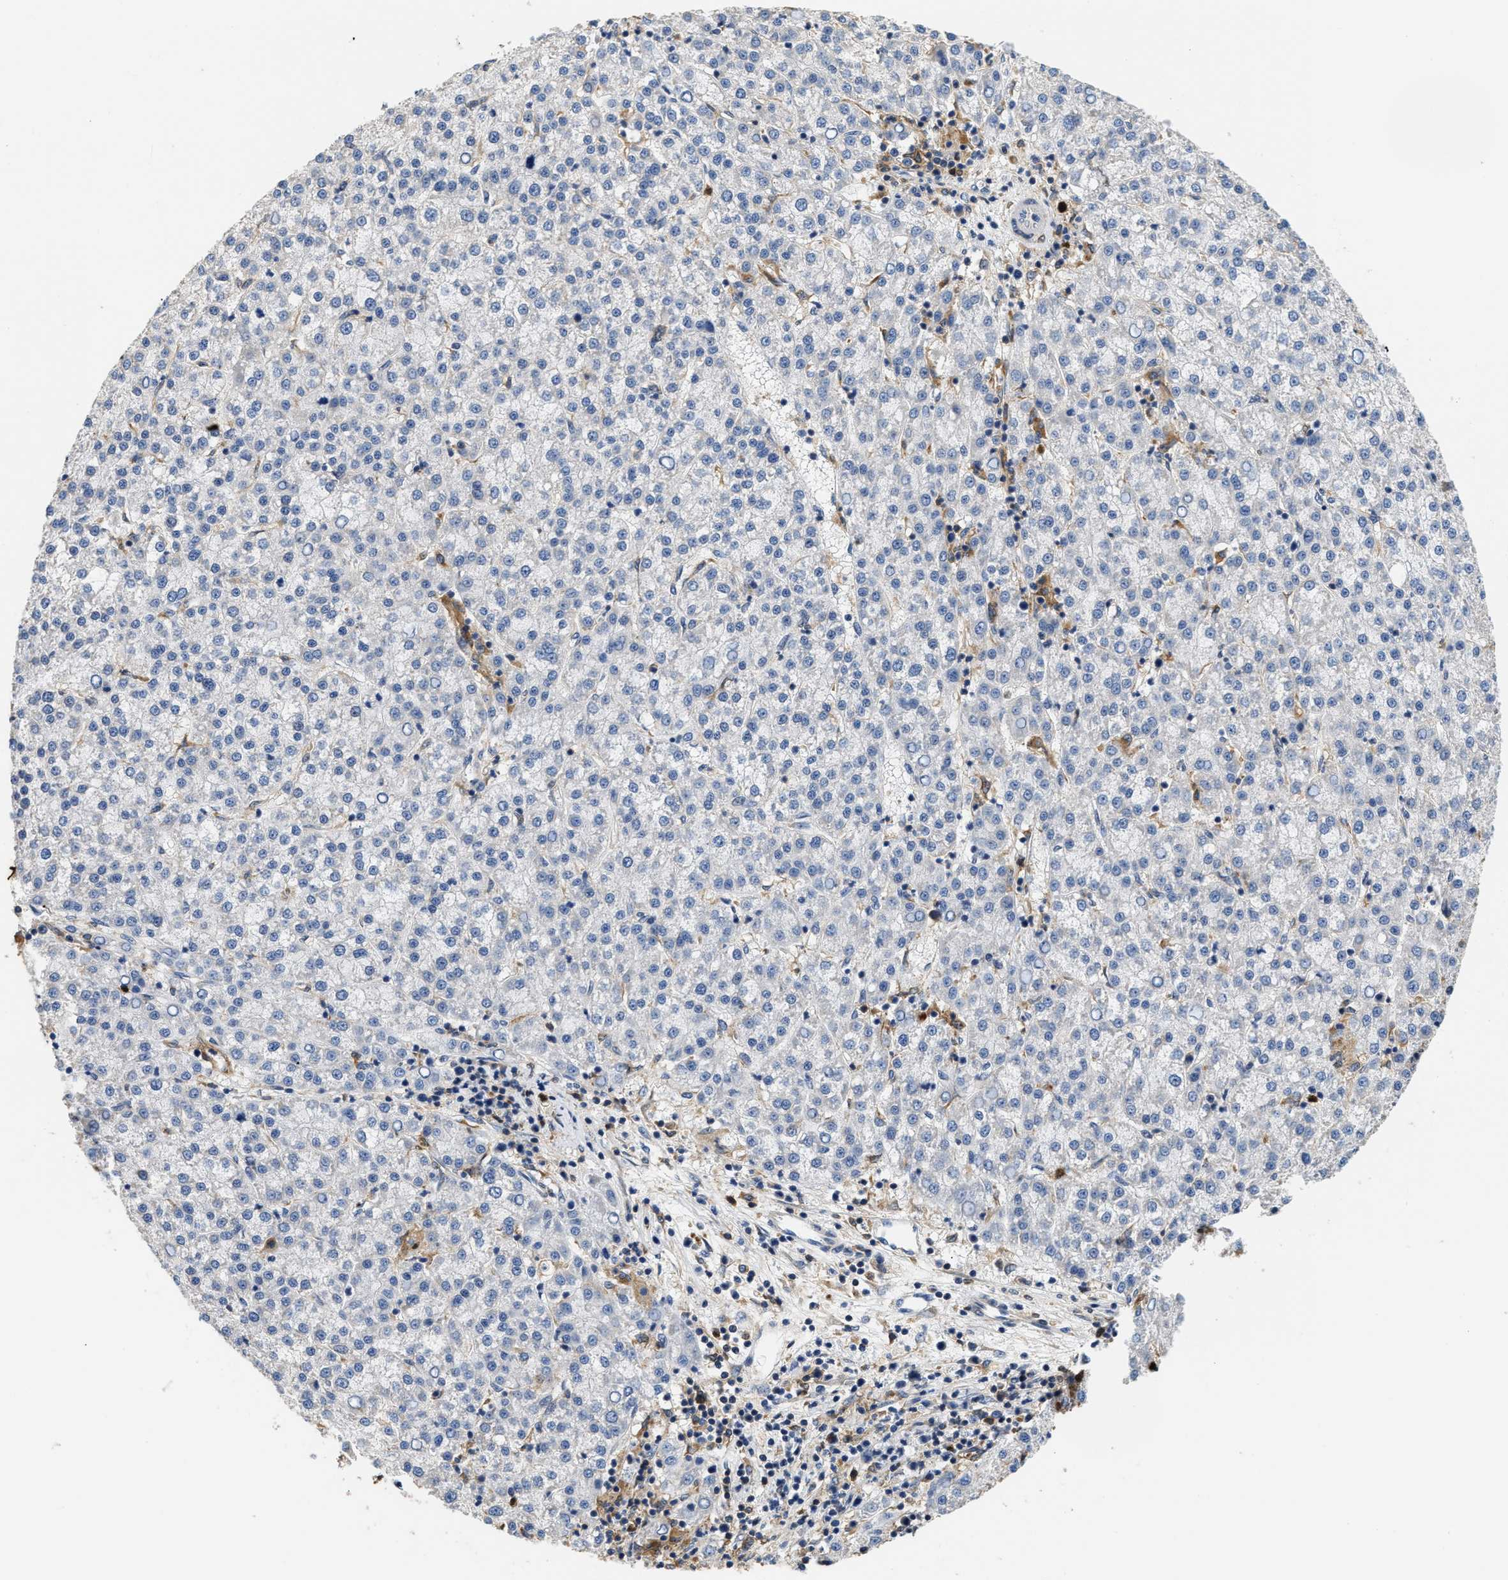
{"staining": {"intensity": "negative", "quantity": "none", "location": "none"}, "tissue": "liver cancer", "cell_type": "Tumor cells", "image_type": "cancer", "snomed": [{"axis": "morphology", "description": "Carcinoma, Hepatocellular, NOS"}, {"axis": "topography", "description": "Liver"}], "caption": "Histopathology image shows no significant protein expression in tumor cells of hepatocellular carcinoma (liver).", "gene": "RAB31", "patient": {"sex": "female", "age": 58}}